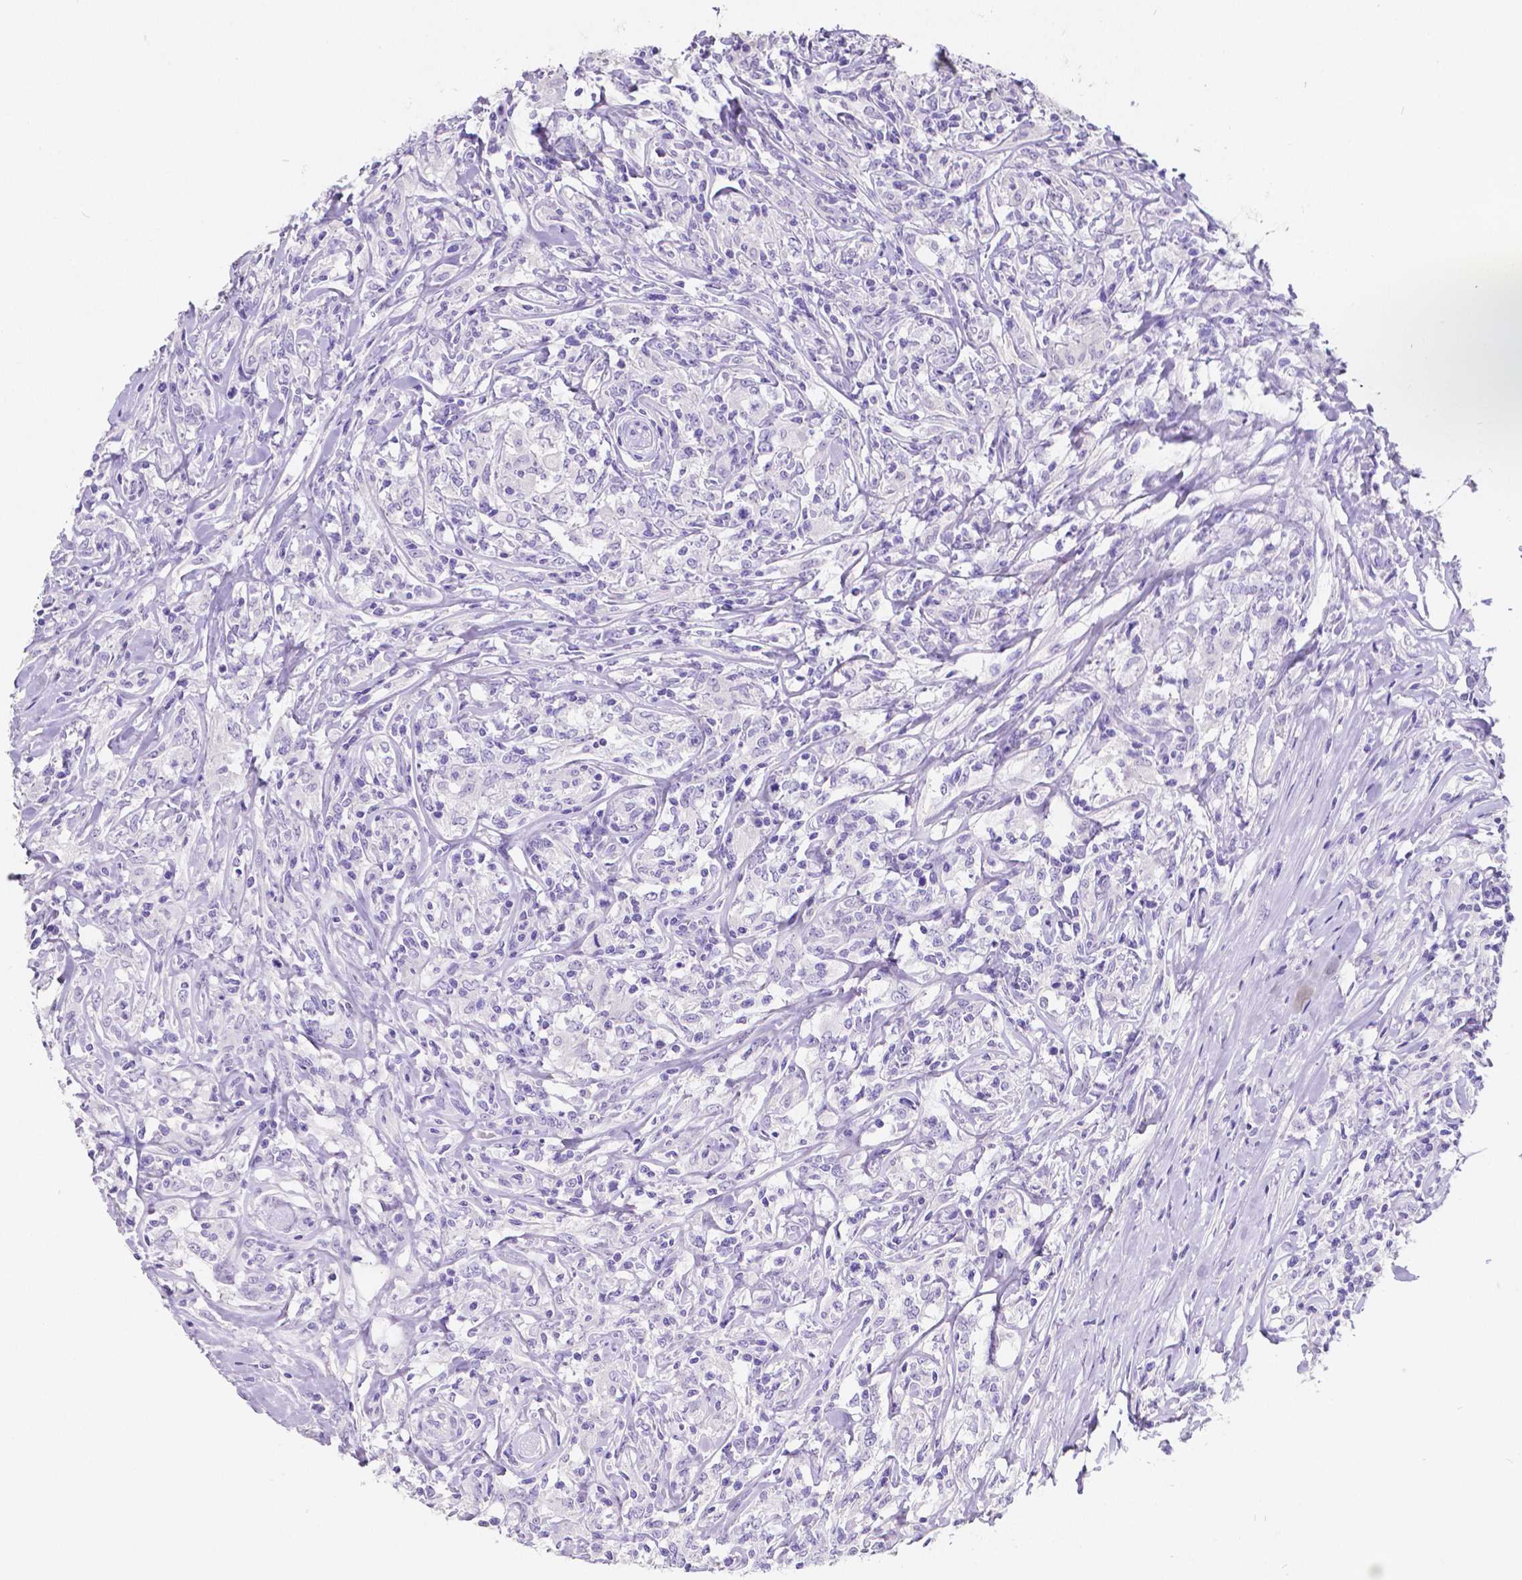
{"staining": {"intensity": "negative", "quantity": "none", "location": "none"}, "tissue": "lymphoma", "cell_type": "Tumor cells", "image_type": "cancer", "snomed": [{"axis": "morphology", "description": "Malignant lymphoma, non-Hodgkin's type, High grade"}, {"axis": "topography", "description": "Lymph node"}], "caption": "Immunohistochemistry (IHC) of lymphoma shows no positivity in tumor cells. The staining was performed using DAB to visualize the protein expression in brown, while the nuclei were stained in blue with hematoxylin (Magnification: 20x).", "gene": "SATB2", "patient": {"sex": "female", "age": 84}}